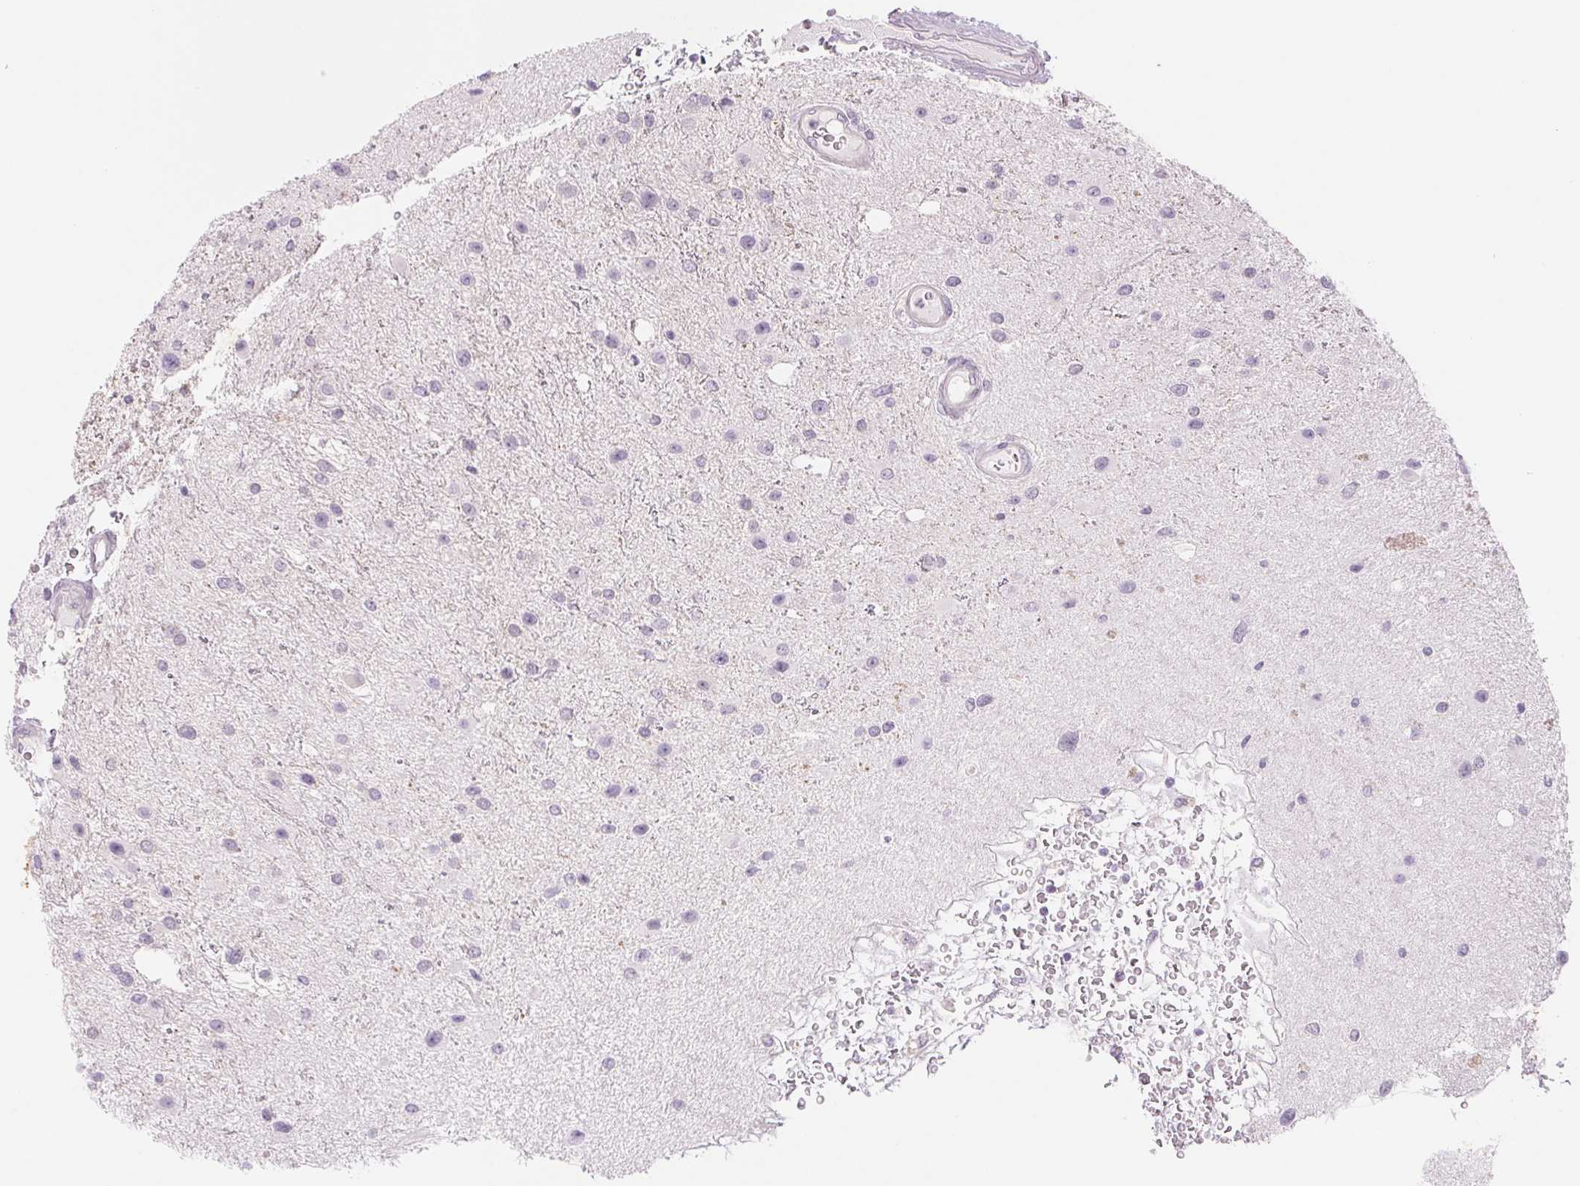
{"staining": {"intensity": "negative", "quantity": "none", "location": "none"}, "tissue": "glioma", "cell_type": "Tumor cells", "image_type": "cancer", "snomed": [{"axis": "morphology", "description": "Glioma, malignant, Low grade"}, {"axis": "topography", "description": "Brain"}], "caption": "Human low-grade glioma (malignant) stained for a protein using IHC reveals no staining in tumor cells.", "gene": "CCDC168", "patient": {"sex": "female", "age": 32}}